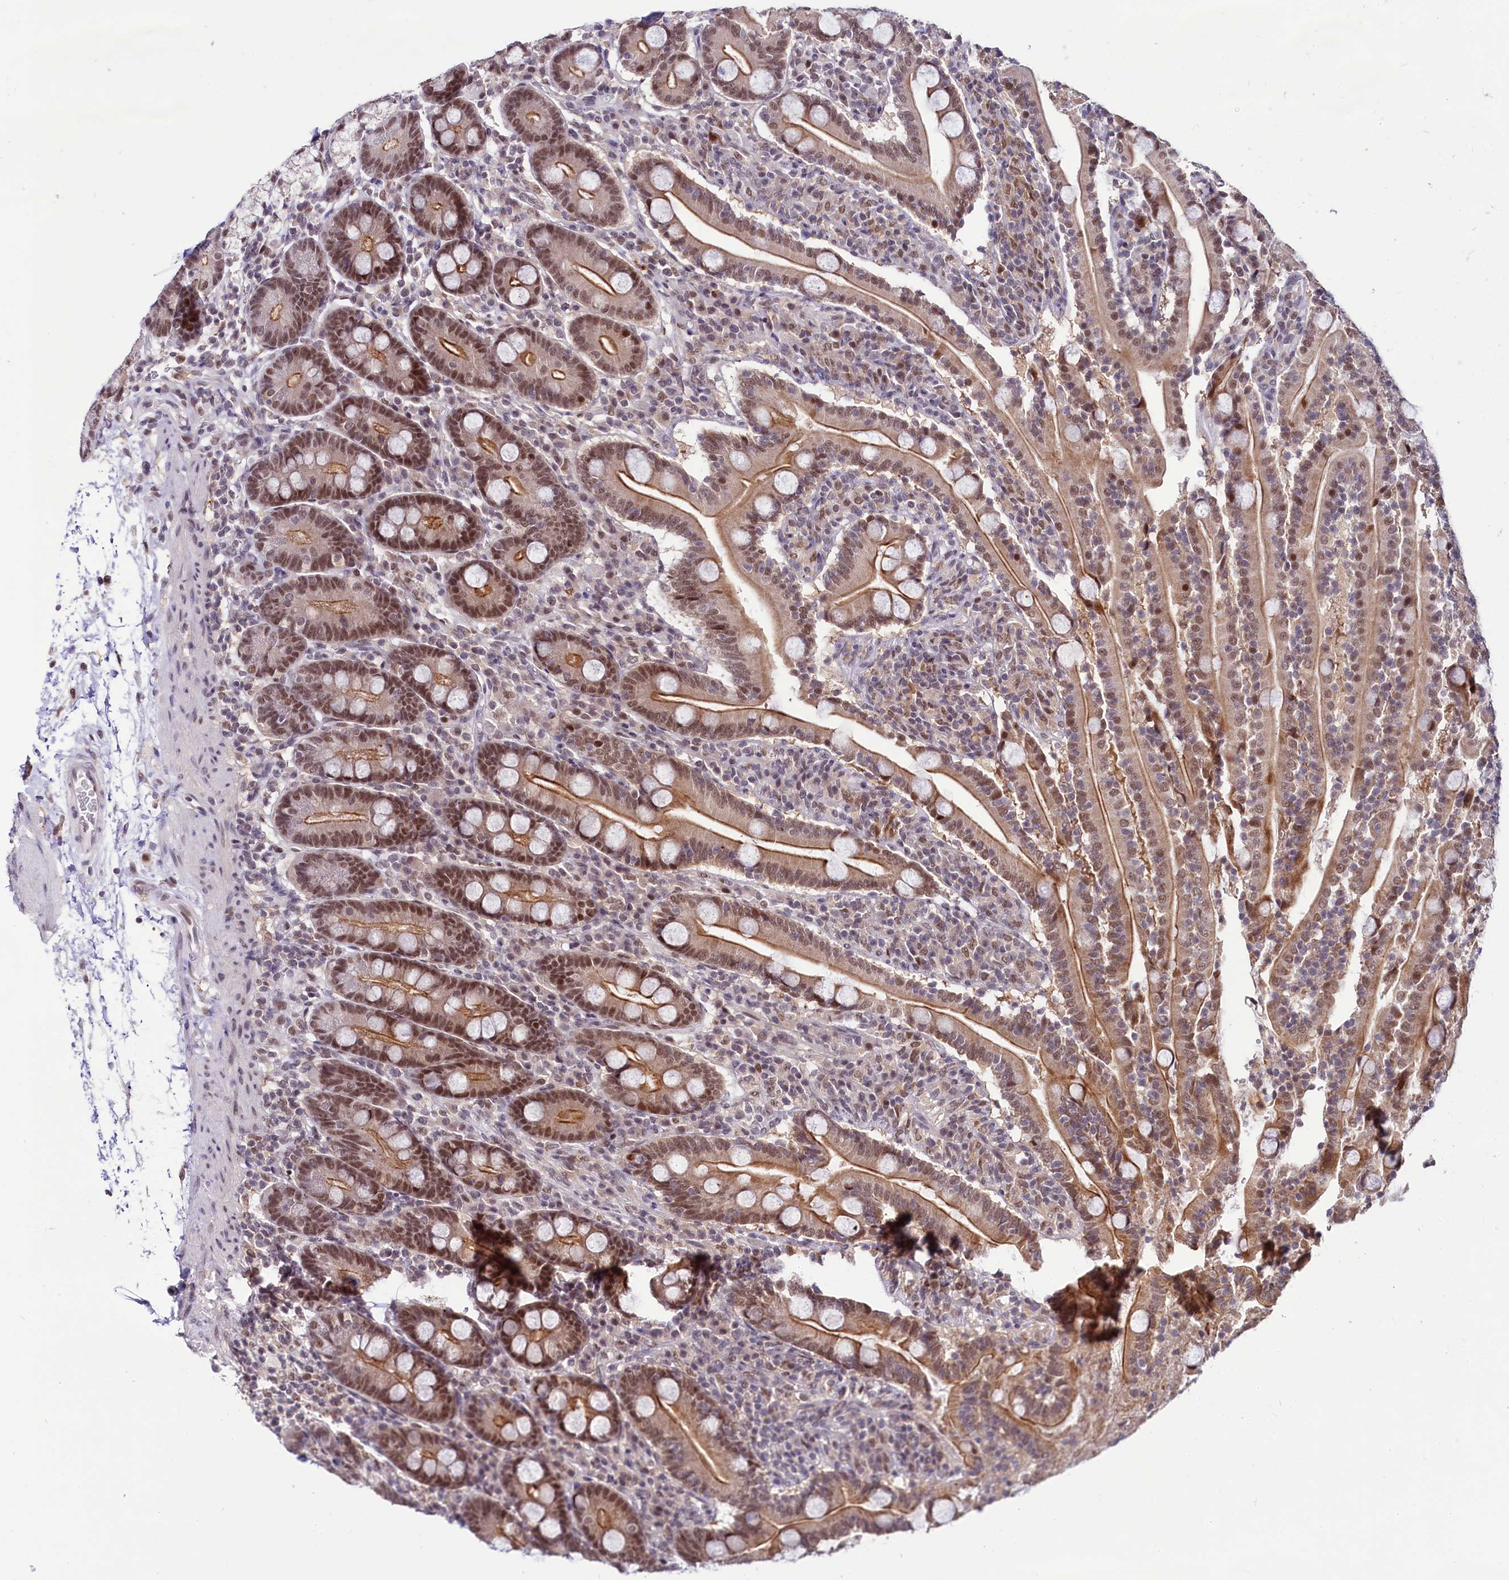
{"staining": {"intensity": "moderate", "quantity": ">75%", "location": "cytoplasmic/membranous,nuclear"}, "tissue": "duodenum", "cell_type": "Glandular cells", "image_type": "normal", "snomed": [{"axis": "morphology", "description": "Normal tissue, NOS"}, {"axis": "topography", "description": "Duodenum"}], "caption": "Duodenum stained with immunohistochemistry shows moderate cytoplasmic/membranous,nuclear expression in about >75% of glandular cells.", "gene": "SCAF11", "patient": {"sex": "male", "age": 35}}